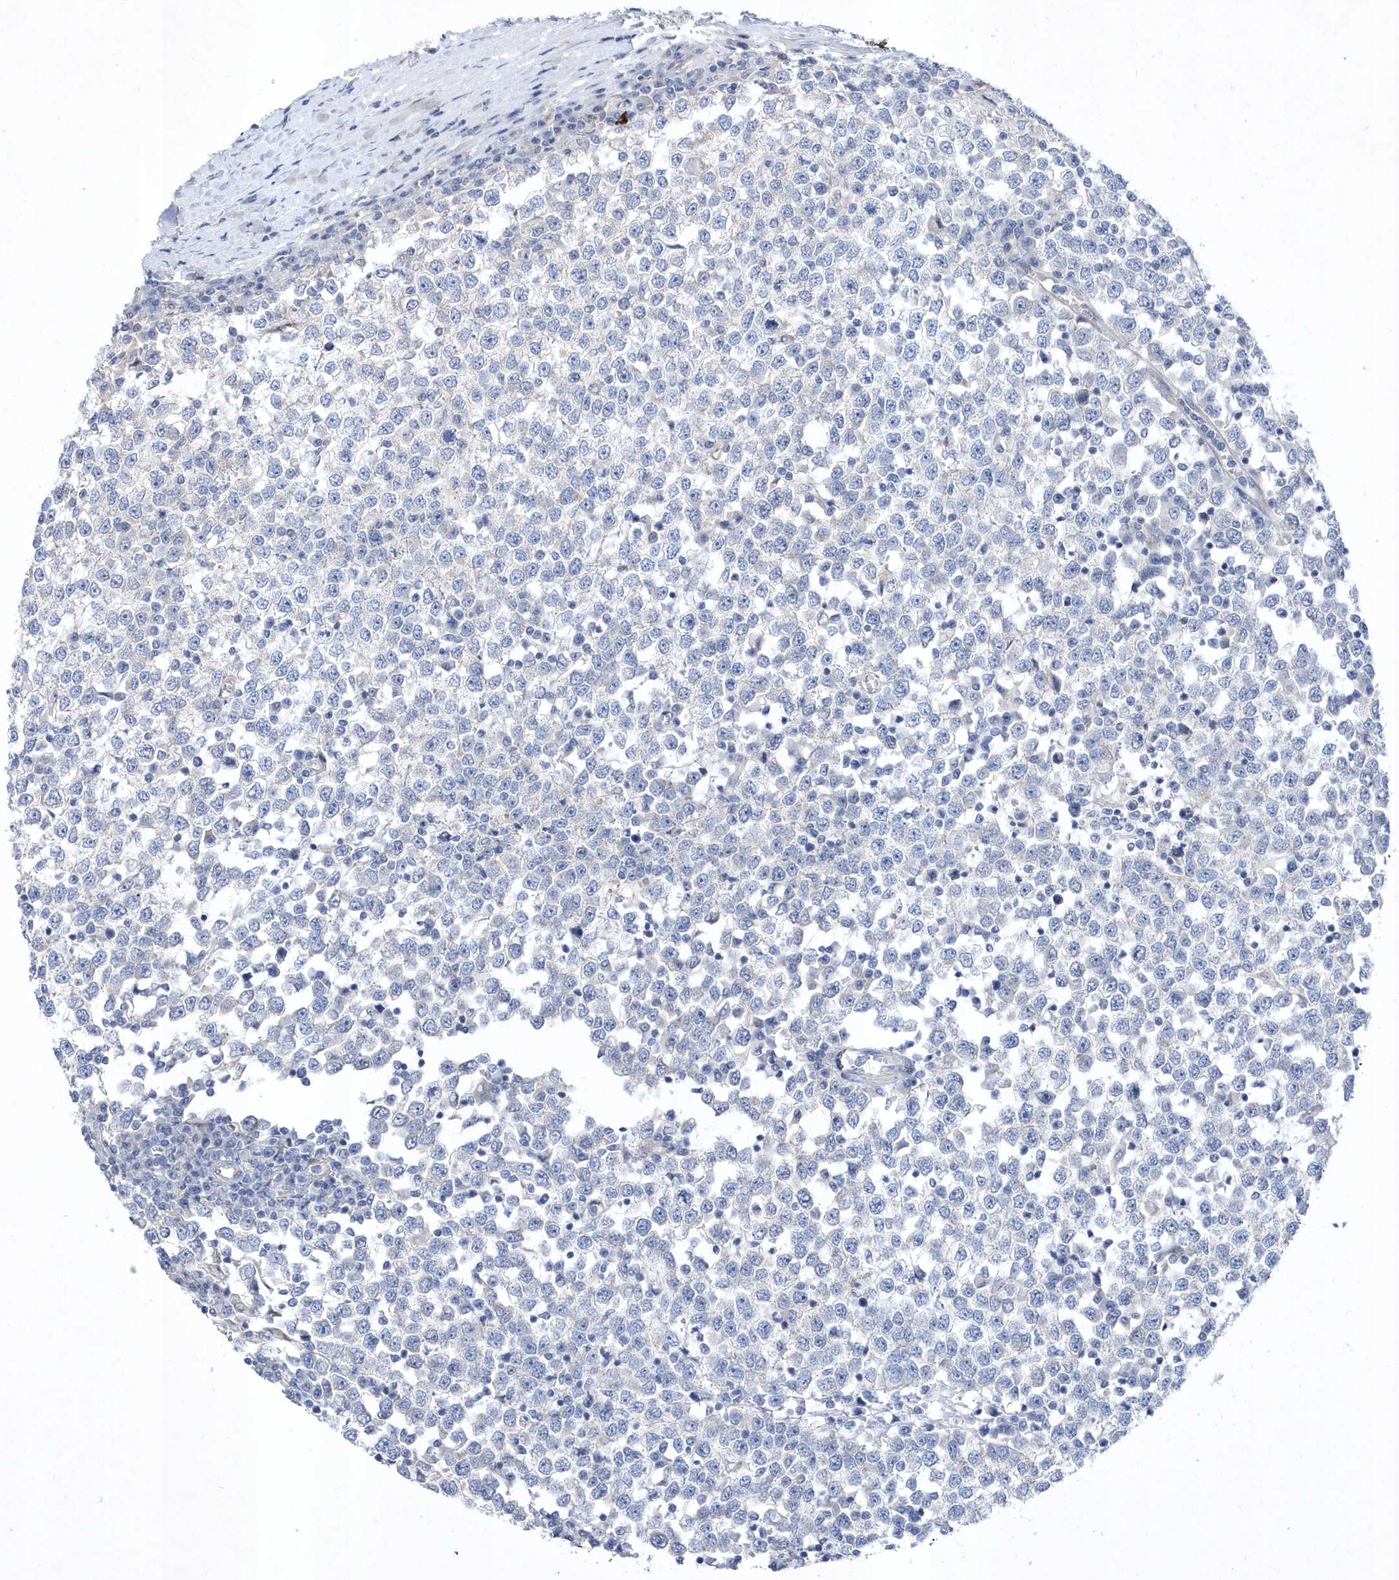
{"staining": {"intensity": "negative", "quantity": "none", "location": "none"}, "tissue": "testis cancer", "cell_type": "Tumor cells", "image_type": "cancer", "snomed": [{"axis": "morphology", "description": "Seminoma, NOS"}, {"axis": "topography", "description": "Testis"}], "caption": "There is no significant positivity in tumor cells of testis cancer. (Stains: DAB (3,3'-diaminobenzidine) IHC with hematoxylin counter stain, Microscopy: brightfield microscopy at high magnification).", "gene": "LONRF2", "patient": {"sex": "male", "age": 65}}